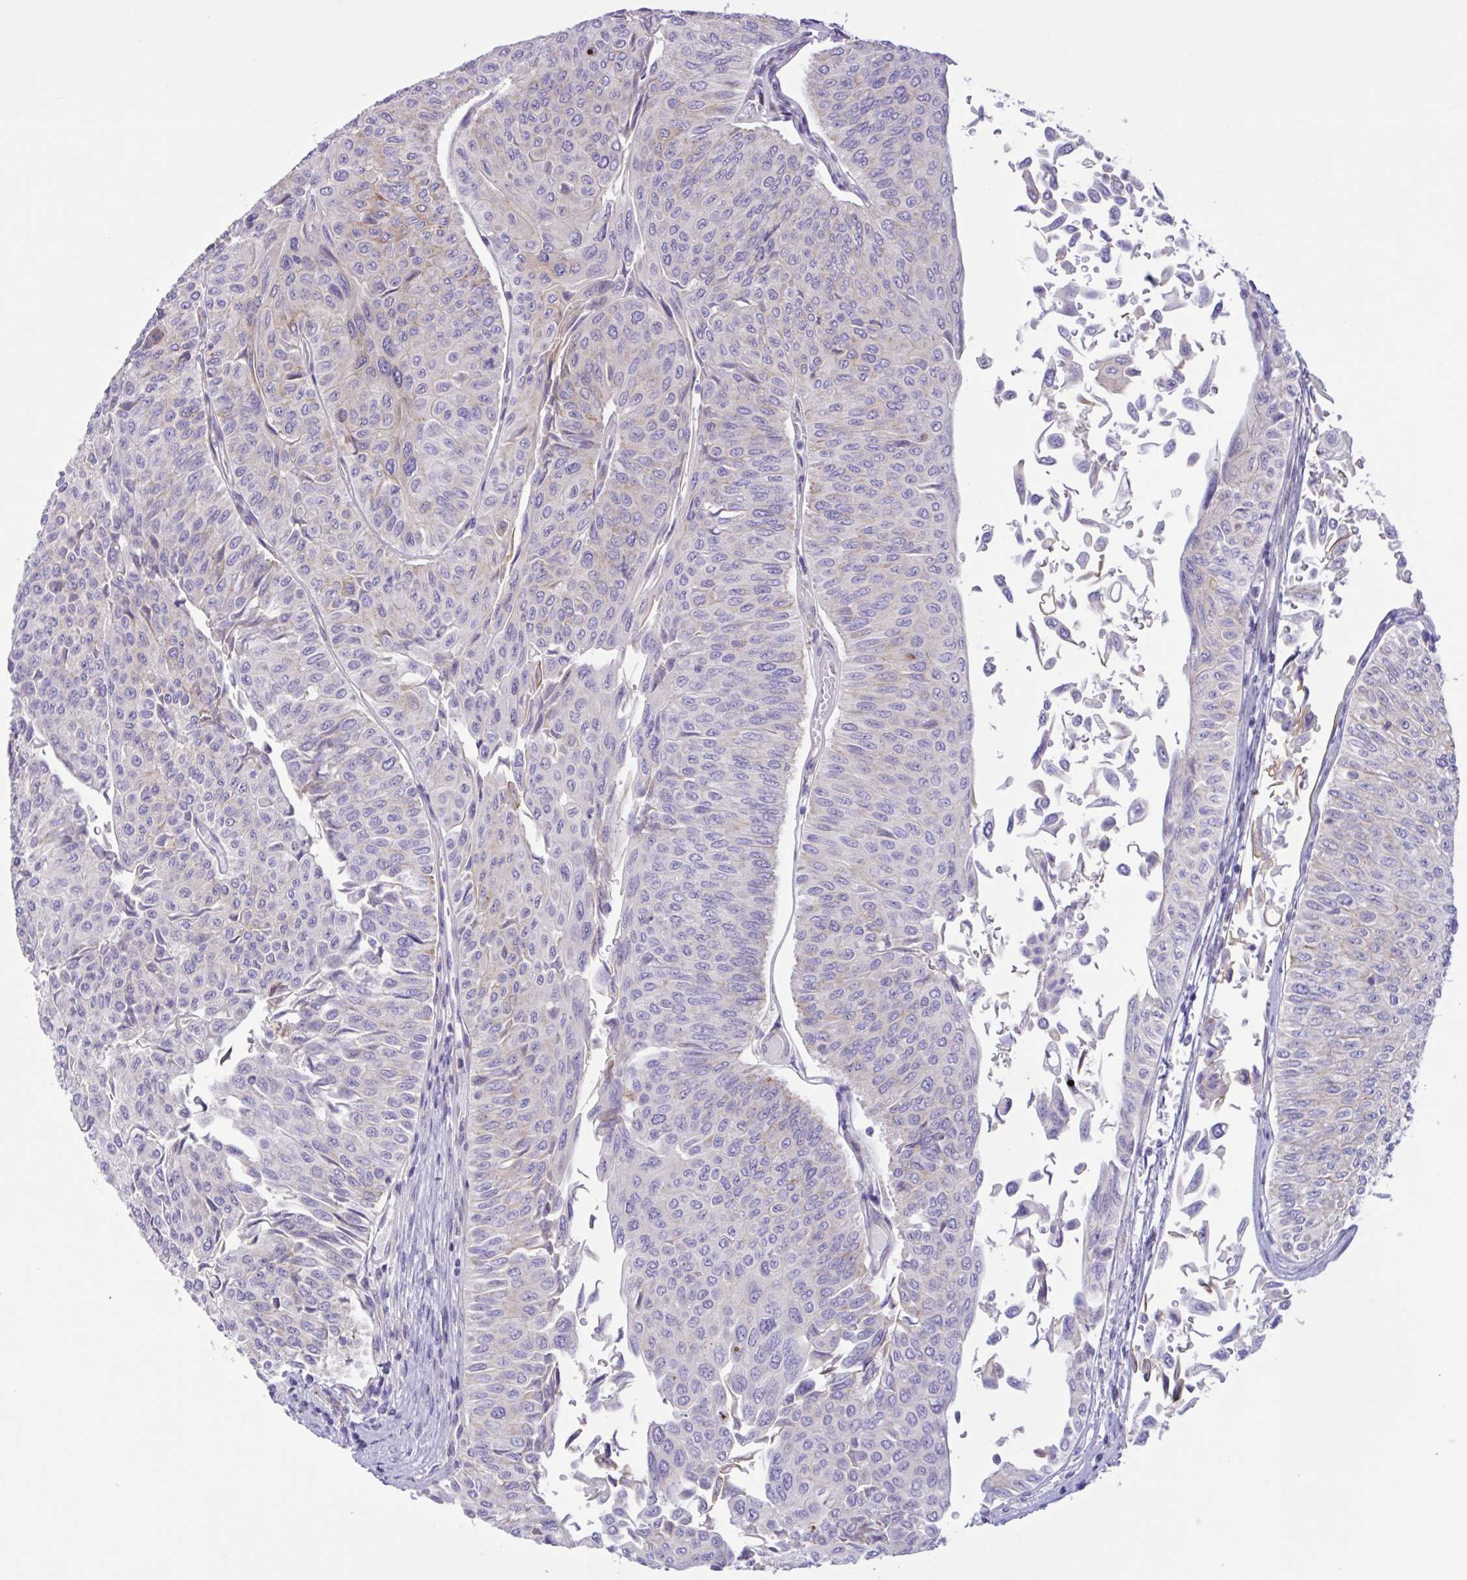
{"staining": {"intensity": "negative", "quantity": "none", "location": "none"}, "tissue": "urothelial cancer", "cell_type": "Tumor cells", "image_type": "cancer", "snomed": [{"axis": "morphology", "description": "Urothelial carcinoma, NOS"}, {"axis": "topography", "description": "Urinary bladder"}], "caption": "This is an IHC photomicrograph of human urothelial cancer. There is no expression in tumor cells.", "gene": "DSC3", "patient": {"sex": "male", "age": 59}}